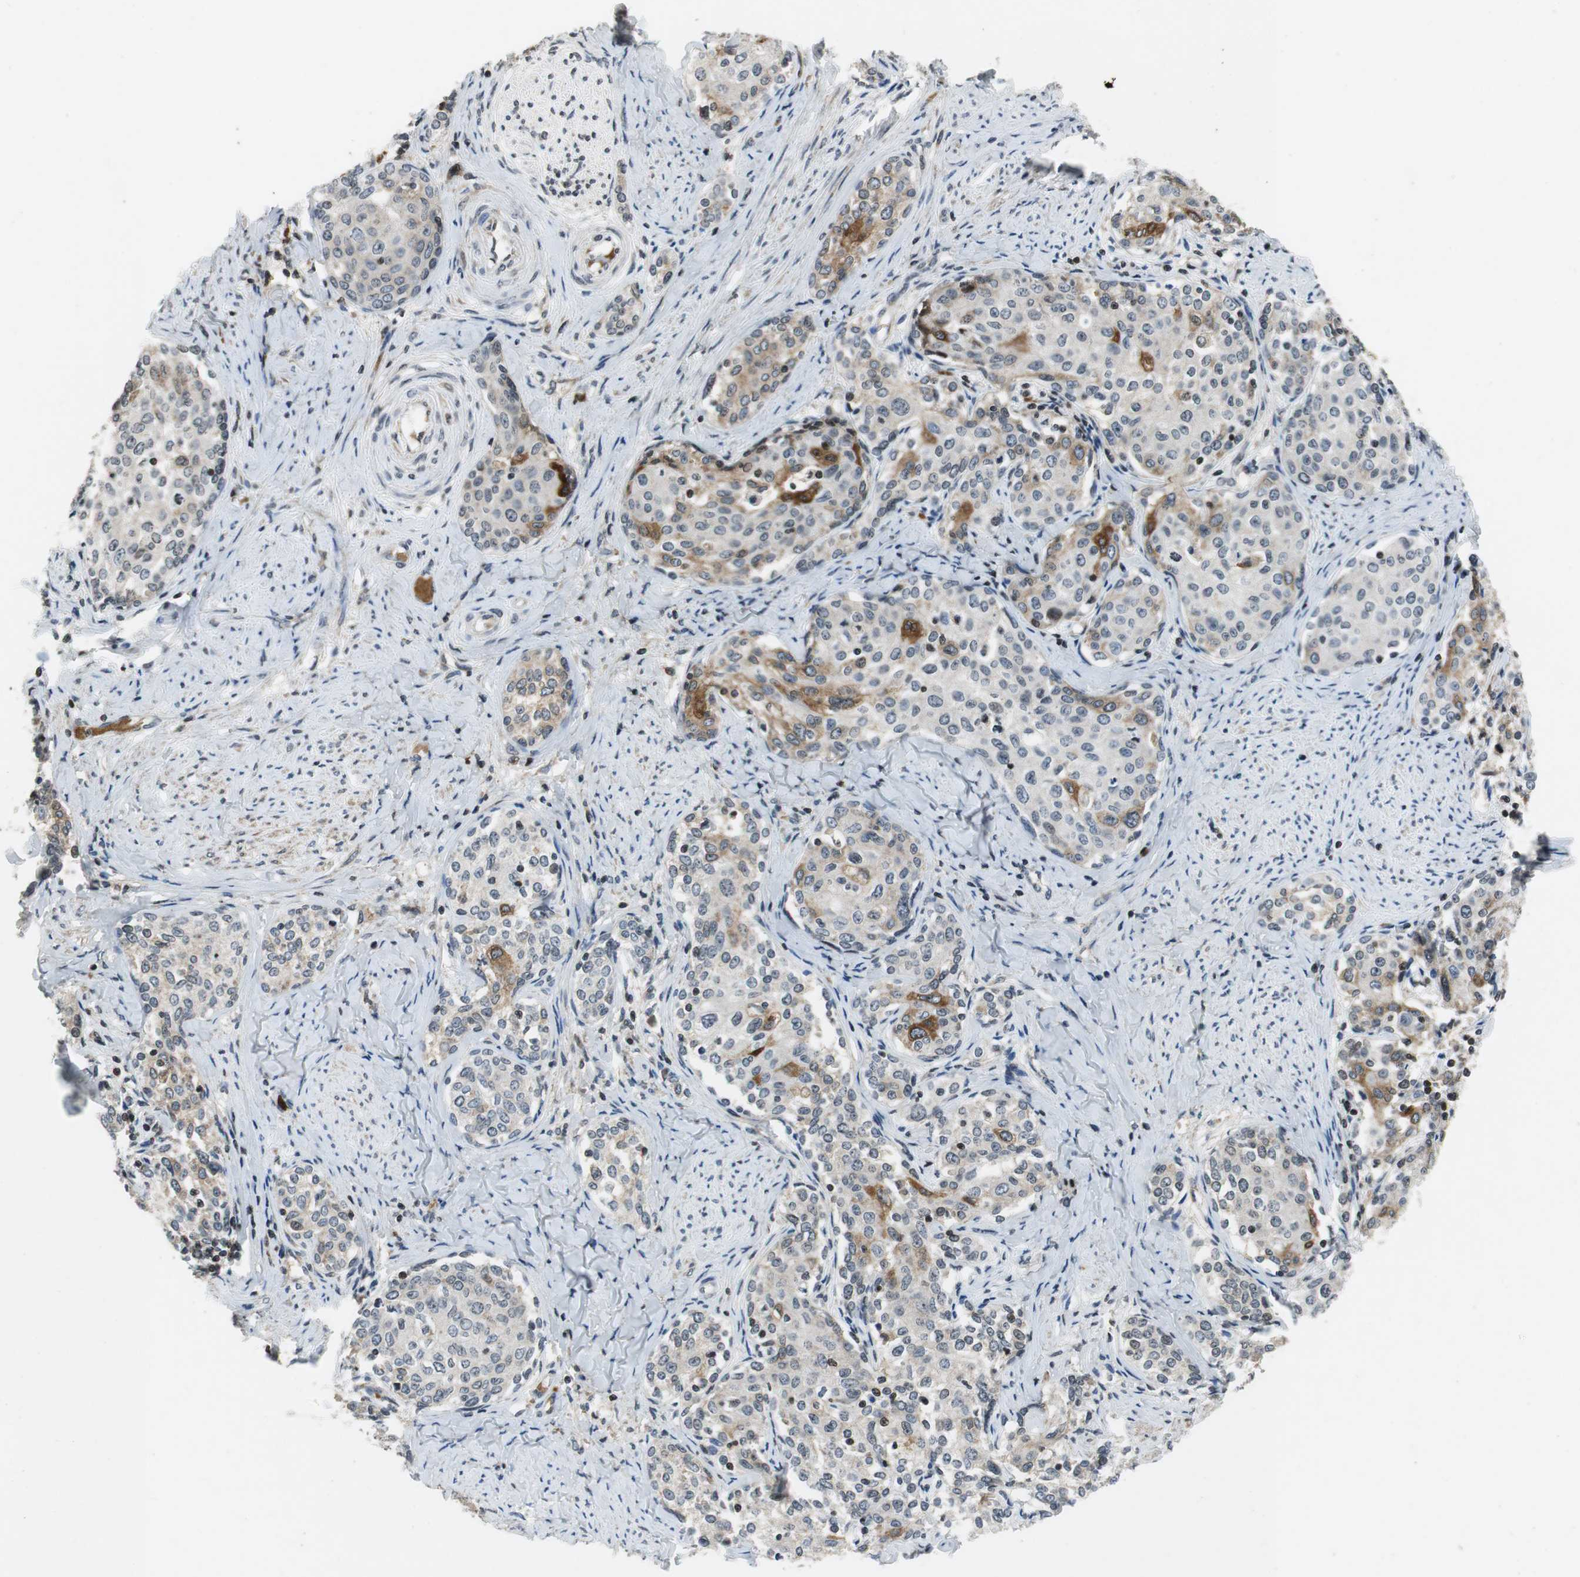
{"staining": {"intensity": "weak", "quantity": "<25%", "location": "cytoplasmic/membranous,nuclear"}, "tissue": "cervical cancer", "cell_type": "Tumor cells", "image_type": "cancer", "snomed": [{"axis": "morphology", "description": "Squamous cell carcinoma, NOS"}, {"axis": "morphology", "description": "Adenocarcinoma, NOS"}, {"axis": "topography", "description": "Cervix"}], "caption": "Photomicrograph shows no significant protein expression in tumor cells of cervical squamous cell carcinoma.", "gene": "ORM1", "patient": {"sex": "female", "age": 52}}